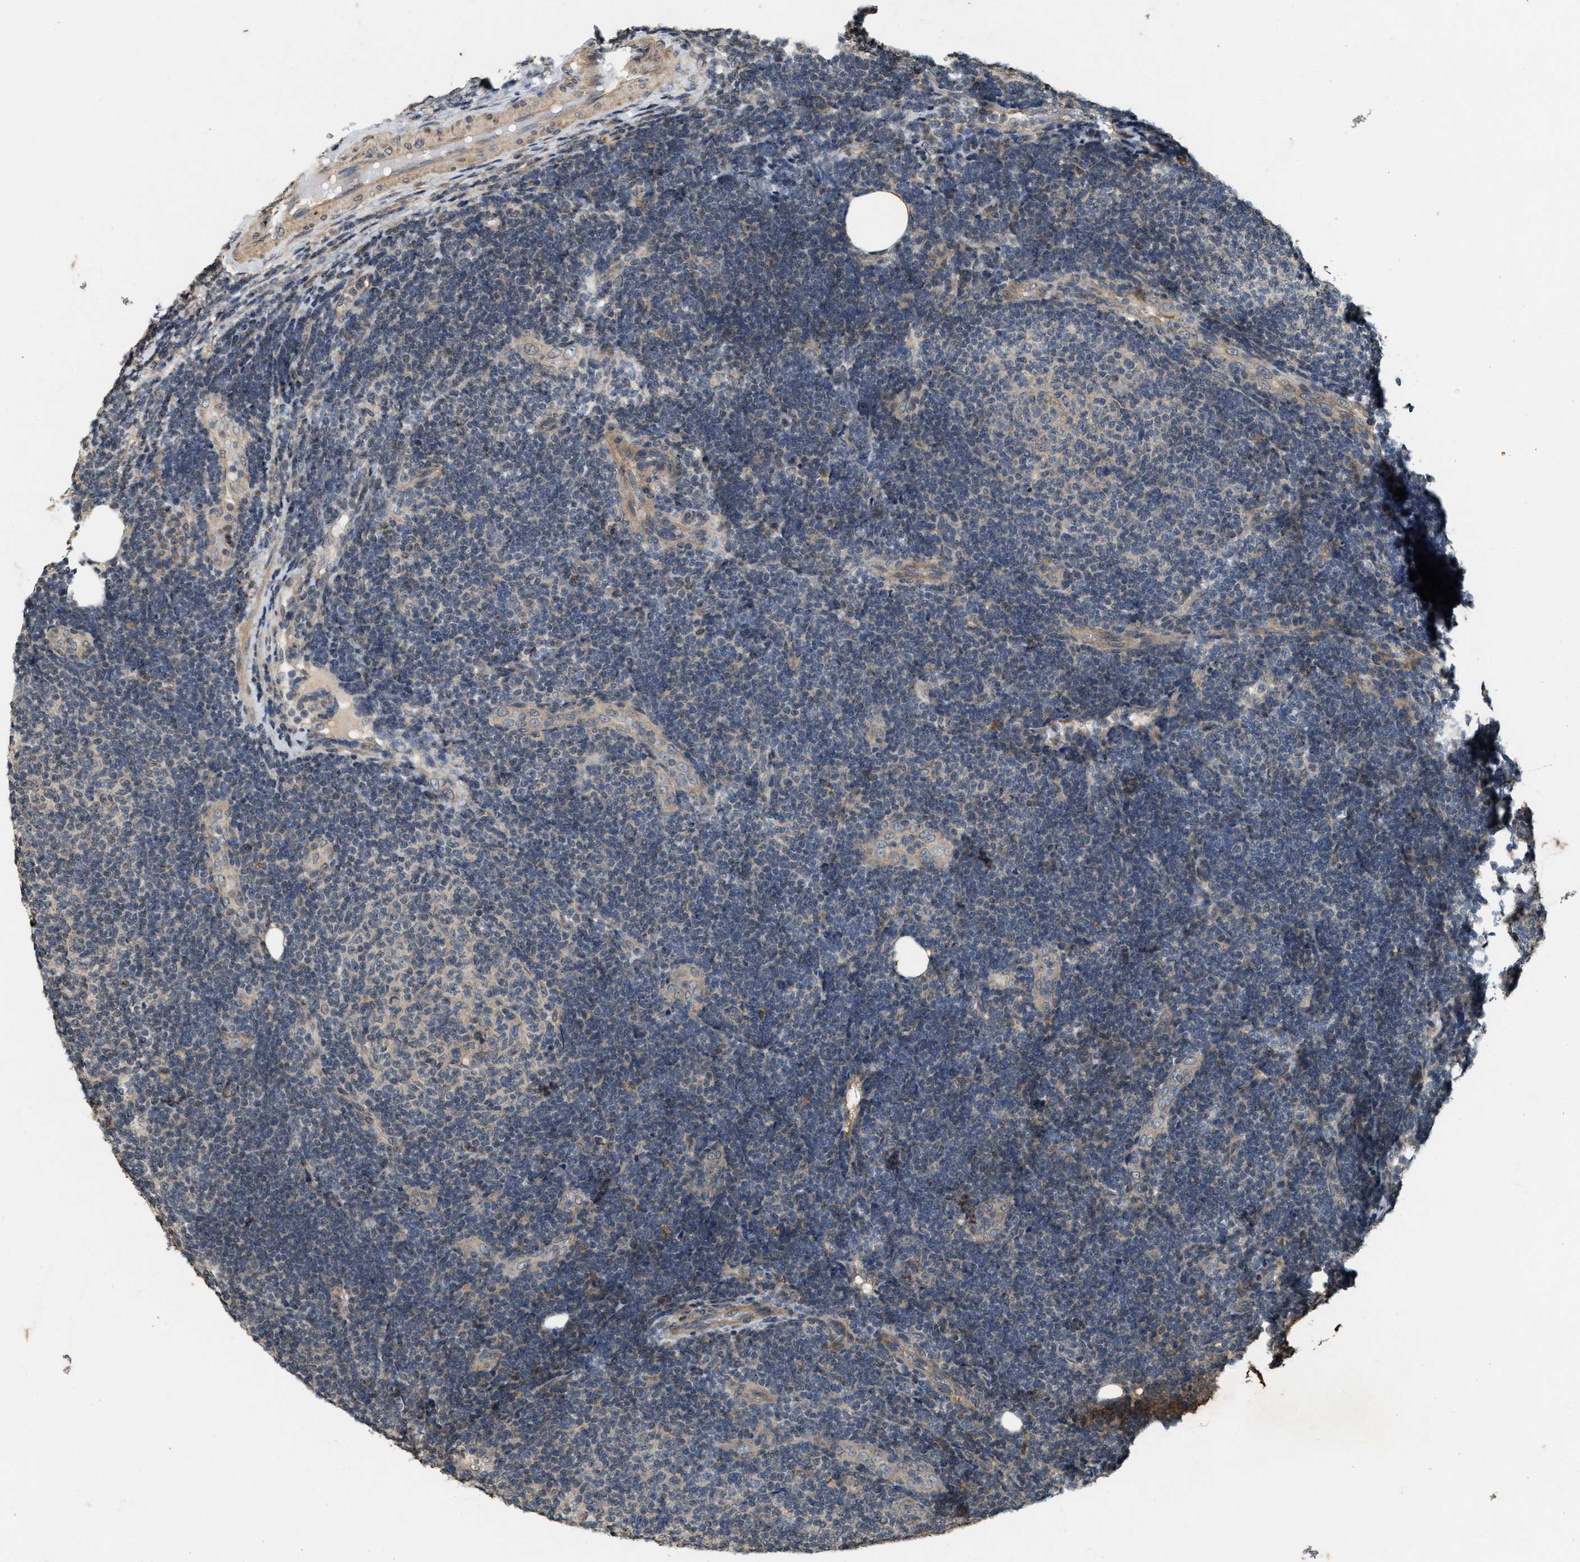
{"staining": {"intensity": "weak", "quantity": "<25%", "location": "cytoplasmic/membranous"}, "tissue": "lymphoma", "cell_type": "Tumor cells", "image_type": "cancer", "snomed": [{"axis": "morphology", "description": "Malignant lymphoma, non-Hodgkin's type, Low grade"}, {"axis": "topography", "description": "Lymph node"}], "caption": "An image of lymphoma stained for a protein exhibits no brown staining in tumor cells.", "gene": "KIF21A", "patient": {"sex": "male", "age": 83}}